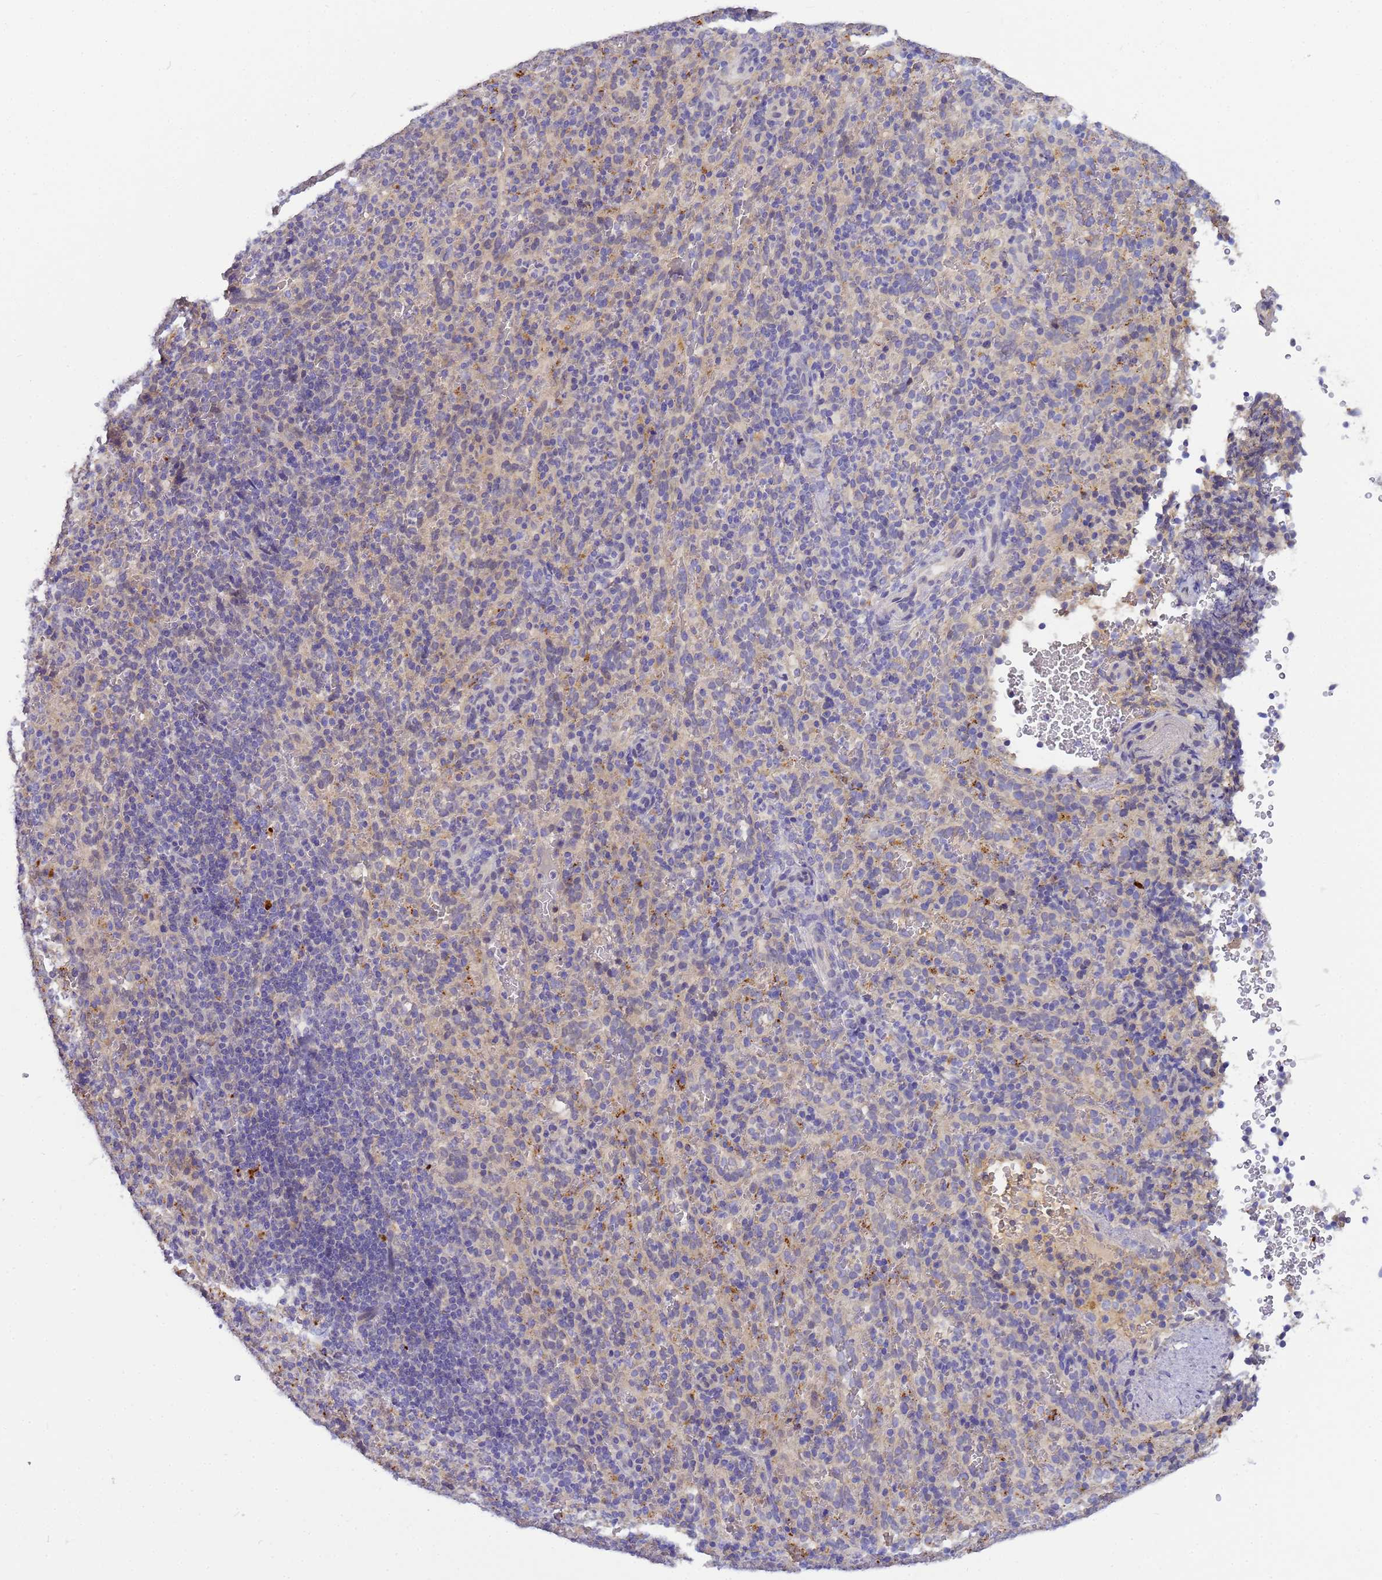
{"staining": {"intensity": "negative", "quantity": "none", "location": "none"}, "tissue": "spleen", "cell_type": "Cells in red pulp", "image_type": "normal", "snomed": [{"axis": "morphology", "description": "Normal tissue, NOS"}, {"axis": "topography", "description": "Spleen"}], "caption": "There is no significant positivity in cells in red pulp of spleen. (DAB (3,3'-diaminobenzidine) immunohistochemistry visualized using brightfield microscopy, high magnification).", "gene": "TBCD", "patient": {"sex": "female", "age": 21}}